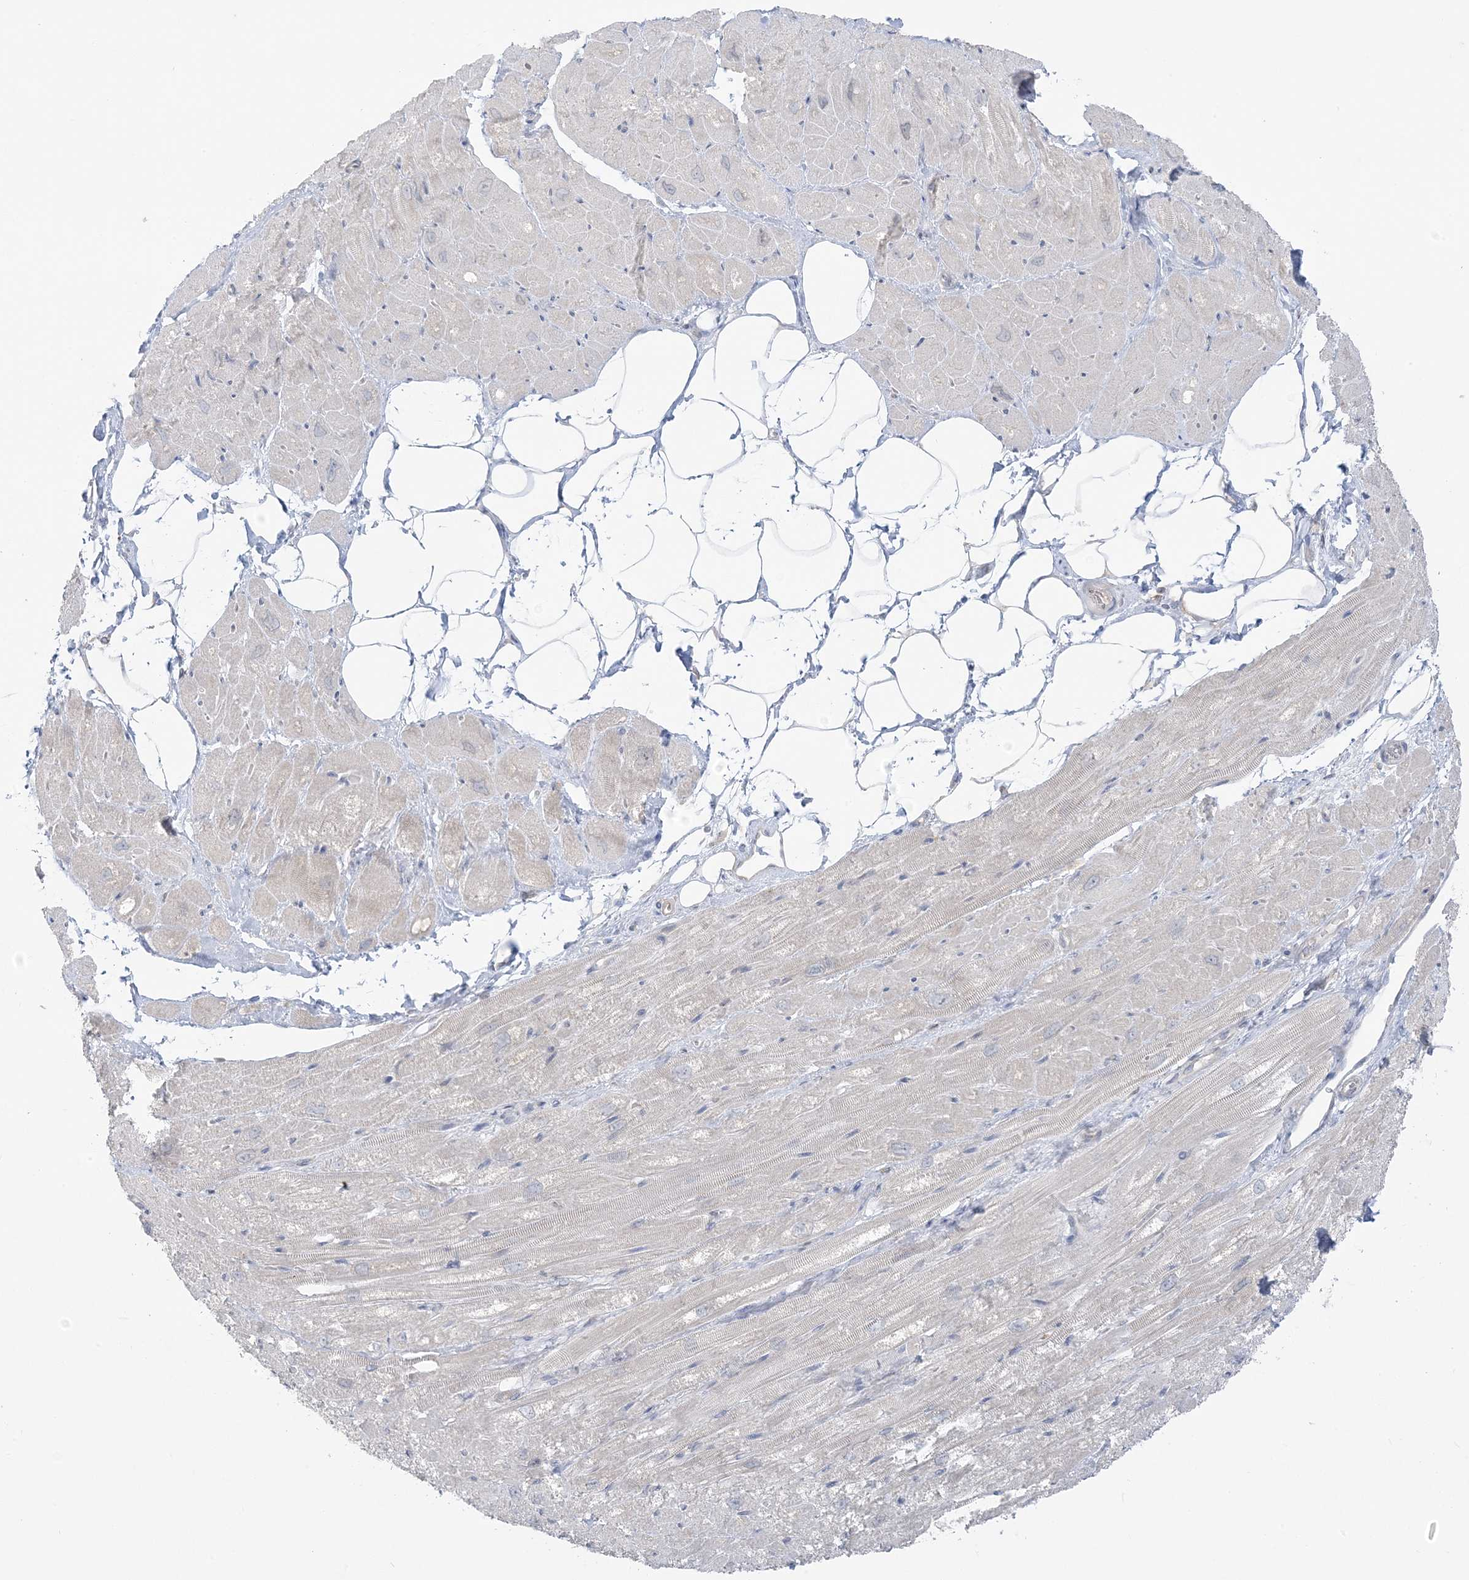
{"staining": {"intensity": "negative", "quantity": "none", "location": "none"}, "tissue": "heart muscle", "cell_type": "Cardiomyocytes", "image_type": "normal", "snomed": [{"axis": "morphology", "description": "Normal tissue, NOS"}, {"axis": "topography", "description": "Heart"}], "caption": "DAB immunohistochemical staining of normal human heart muscle displays no significant expression in cardiomyocytes. The staining is performed using DAB (3,3'-diaminobenzidine) brown chromogen with nuclei counter-stained in using hematoxylin.", "gene": "EEFSEC", "patient": {"sex": "male", "age": 50}}